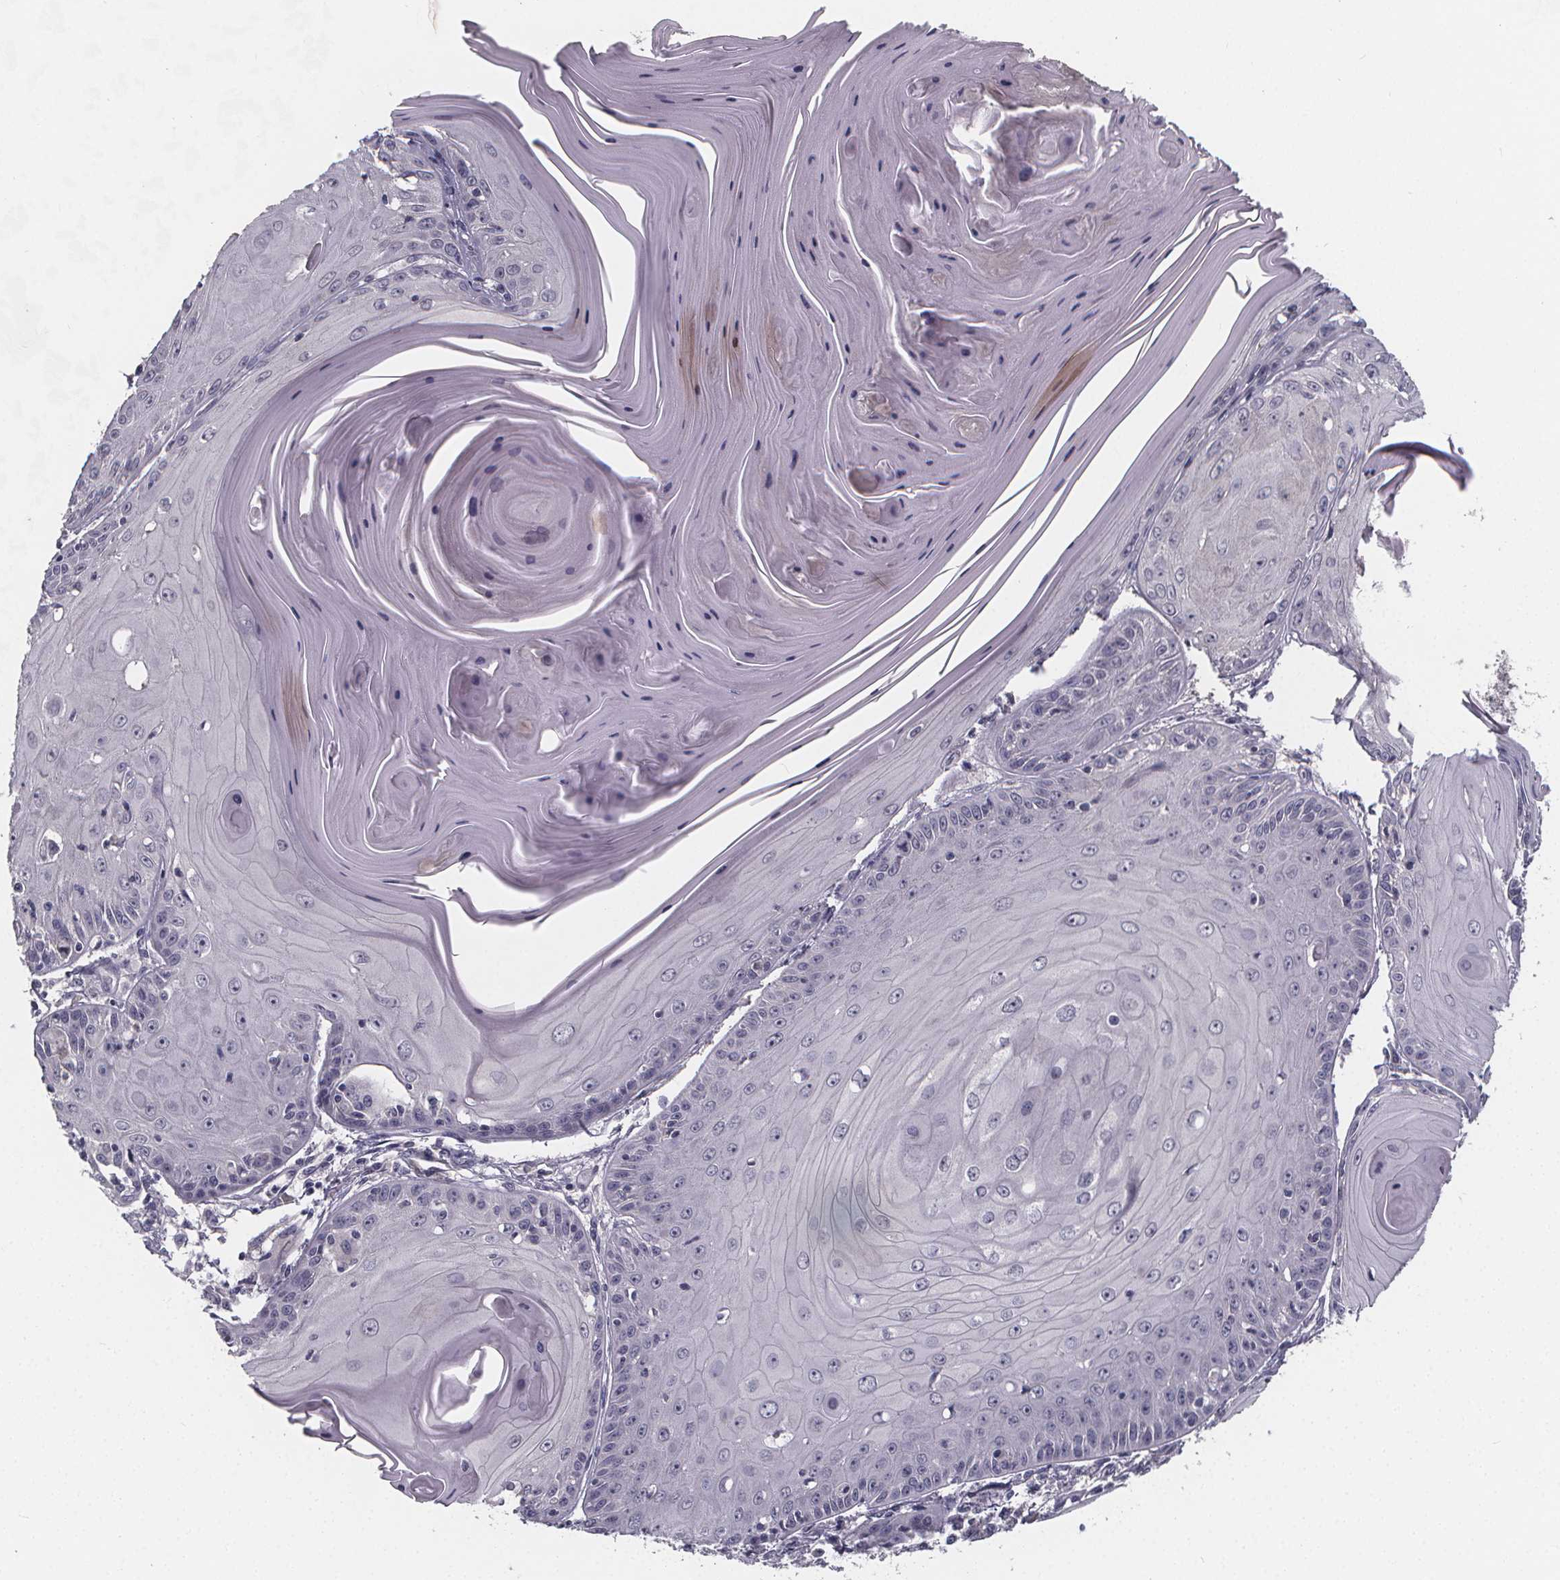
{"staining": {"intensity": "negative", "quantity": "none", "location": "none"}, "tissue": "skin cancer", "cell_type": "Tumor cells", "image_type": "cancer", "snomed": [{"axis": "morphology", "description": "Squamous cell carcinoma, NOS"}, {"axis": "topography", "description": "Skin"}, {"axis": "topography", "description": "Vulva"}], "caption": "Histopathology image shows no significant protein positivity in tumor cells of squamous cell carcinoma (skin).", "gene": "AGT", "patient": {"sex": "female", "age": 85}}